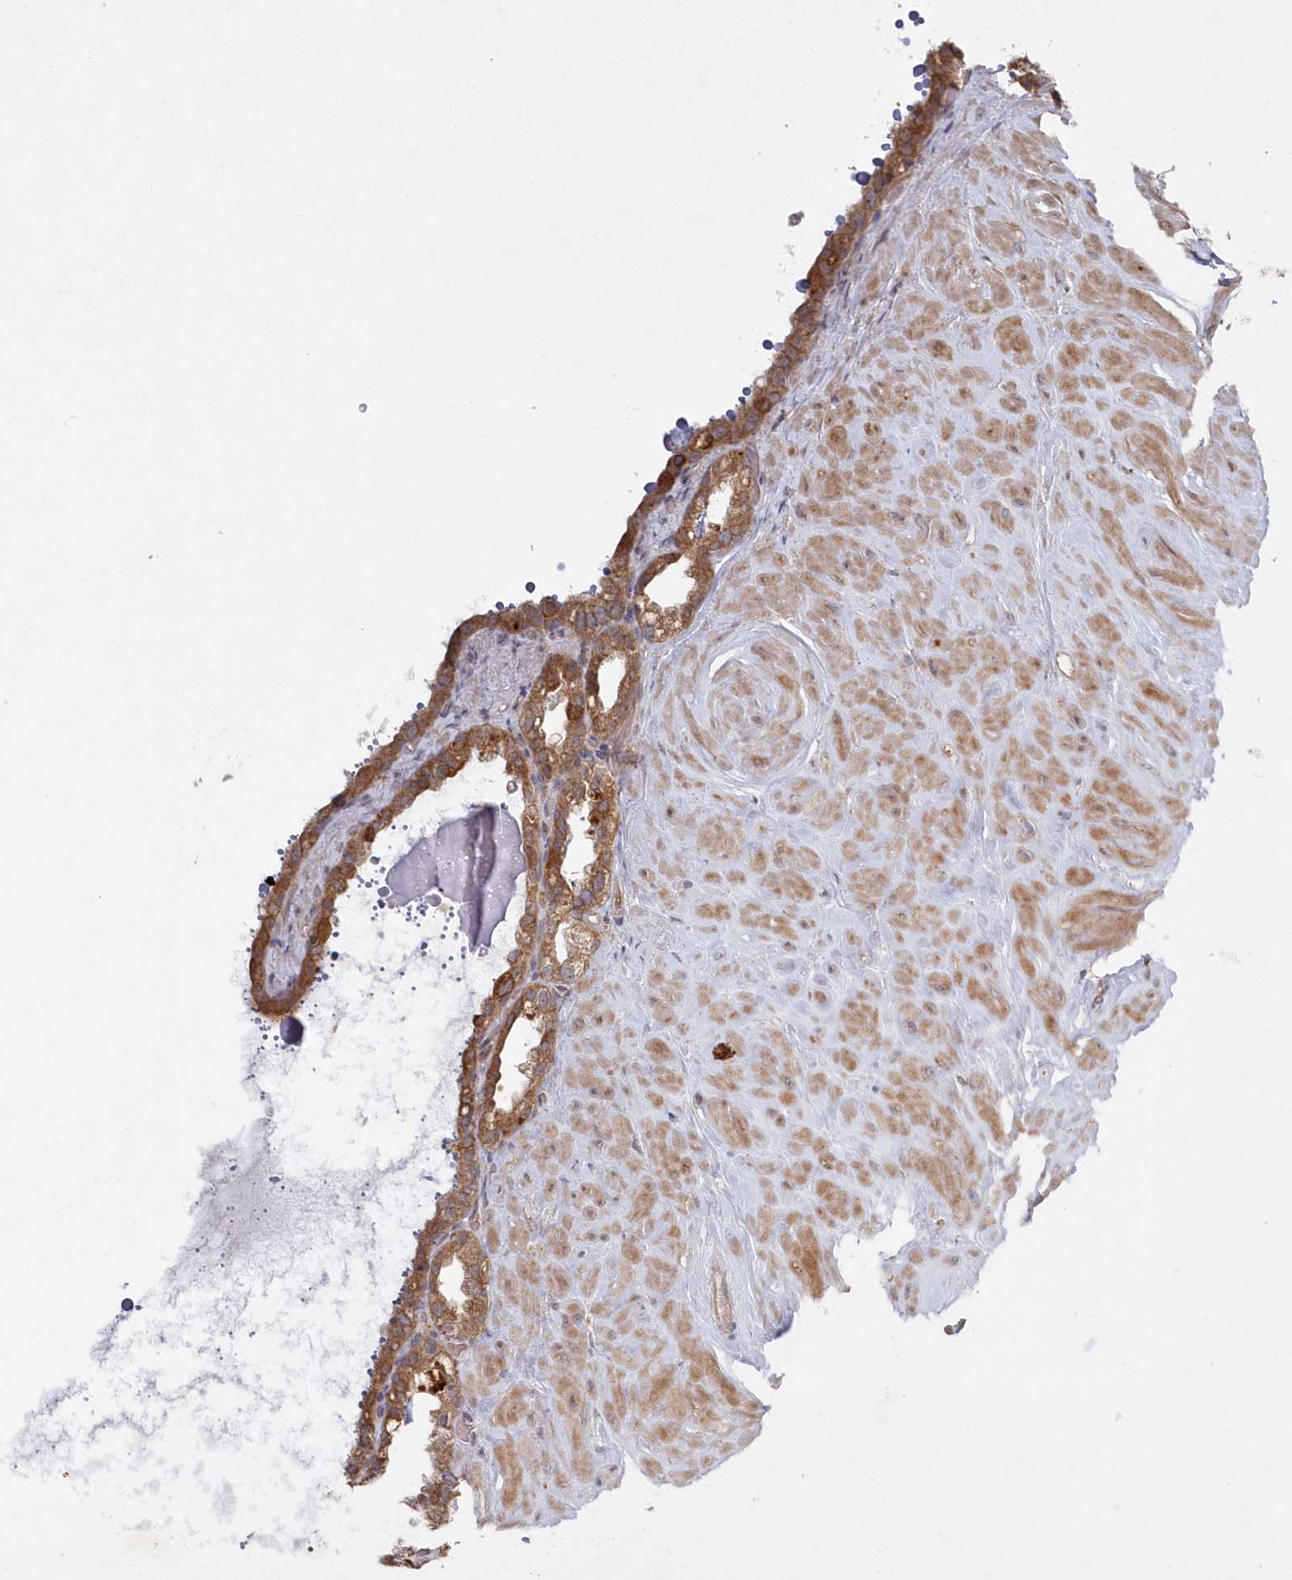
{"staining": {"intensity": "moderate", "quantity": ">75%", "location": "cytoplasmic/membranous"}, "tissue": "seminal vesicle", "cell_type": "Glandular cells", "image_type": "normal", "snomed": [{"axis": "morphology", "description": "Normal tissue, NOS"}, {"axis": "topography", "description": "Seminal veicle"}], "caption": "Protein staining reveals moderate cytoplasmic/membranous expression in about >75% of glandular cells in normal seminal vesicle.", "gene": "ASNSD1", "patient": {"sex": "male", "age": 68}}